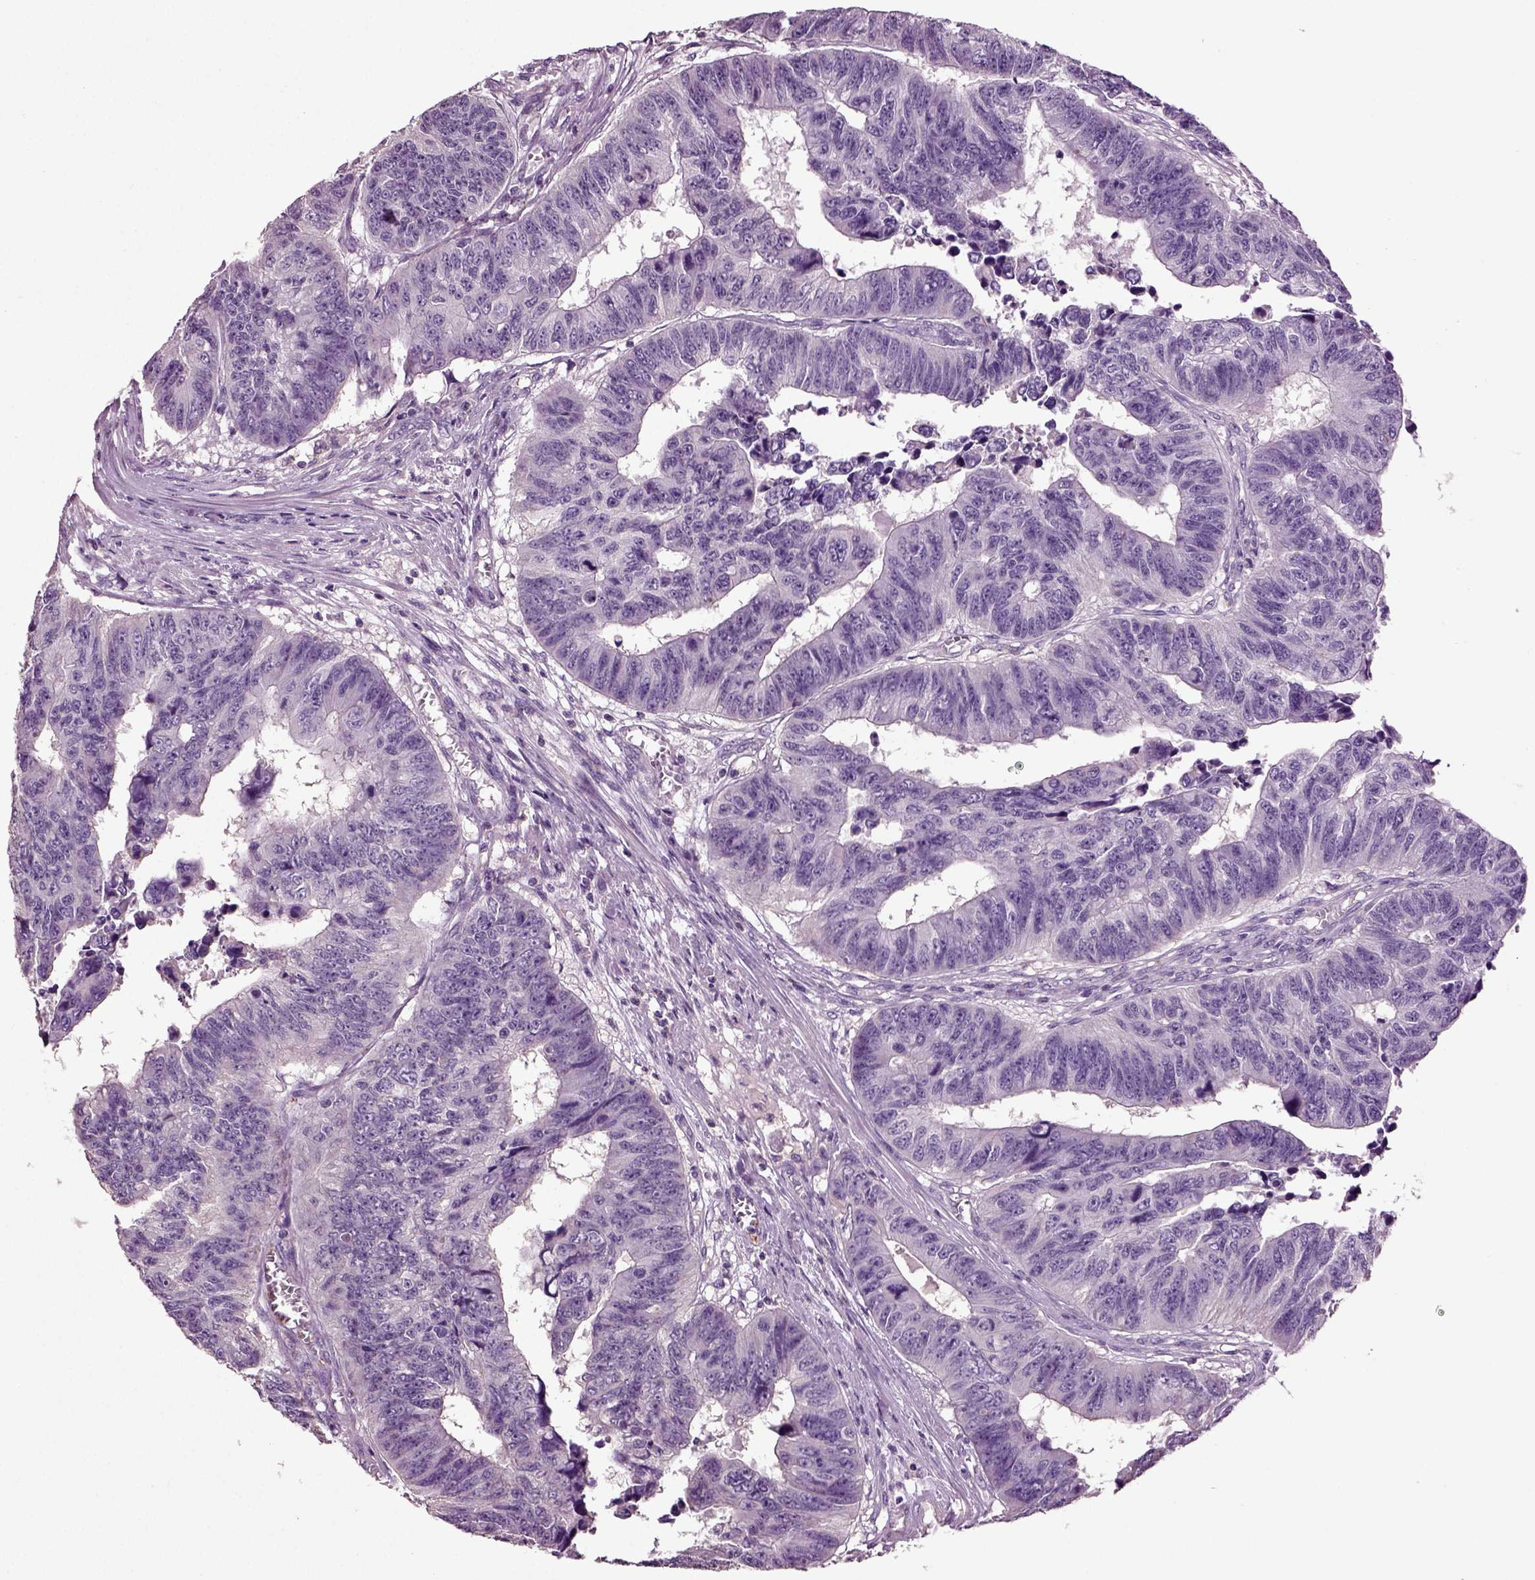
{"staining": {"intensity": "negative", "quantity": "none", "location": "none"}, "tissue": "colorectal cancer", "cell_type": "Tumor cells", "image_type": "cancer", "snomed": [{"axis": "morphology", "description": "Adenocarcinoma, NOS"}, {"axis": "topography", "description": "Rectum"}], "caption": "This is an immunohistochemistry histopathology image of human colorectal cancer. There is no positivity in tumor cells.", "gene": "DEFB118", "patient": {"sex": "female", "age": 85}}